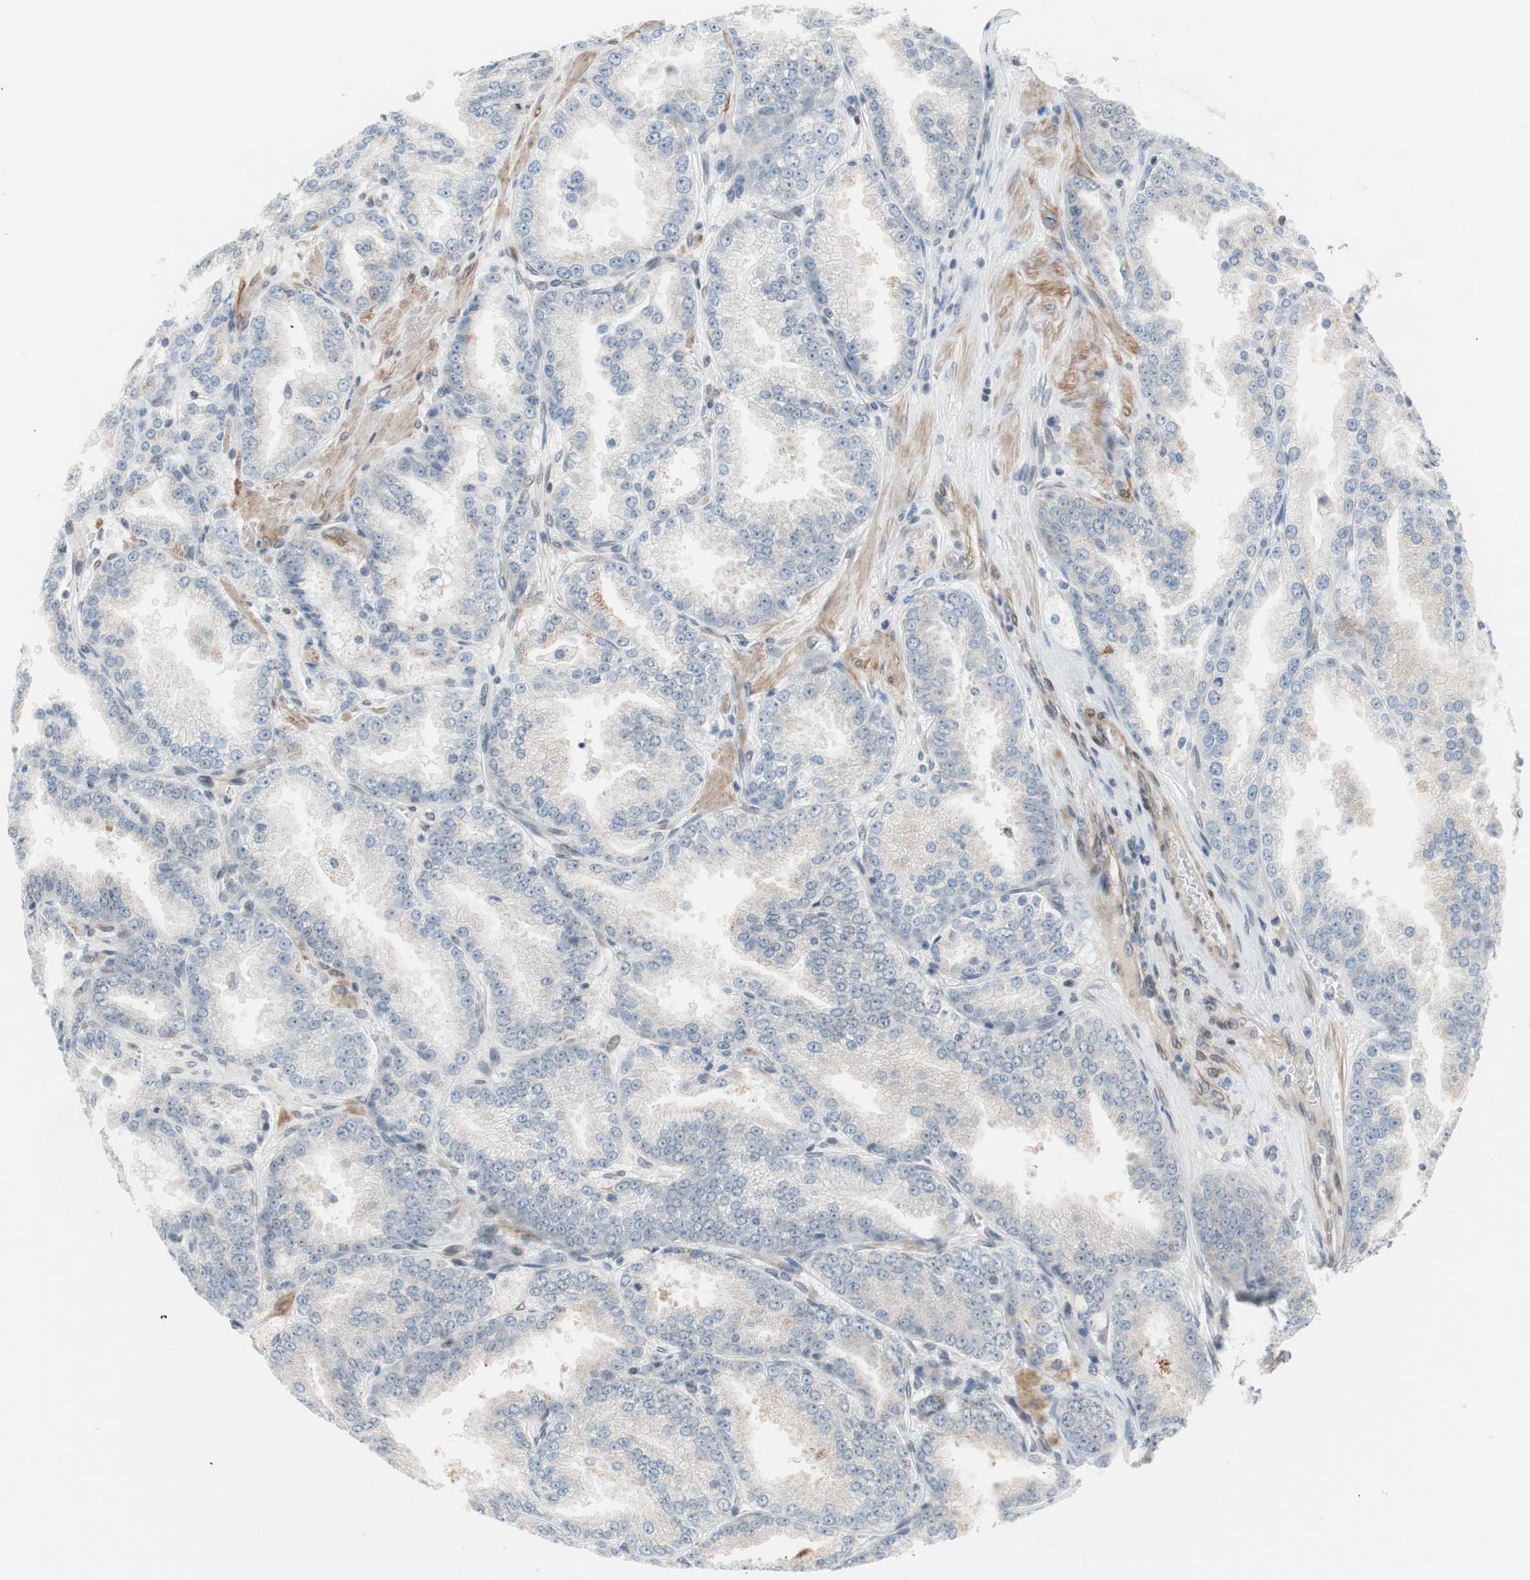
{"staining": {"intensity": "negative", "quantity": "none", "location": "none"}, "tissue": "prostate cancer", "cell_type": "Tumor cells", "image_type": "cancer", "snomed": [{"axis": "morphology", "description": "Adenocarcinoma, High grade"}, {"axis": "topography", "description": "Prostate"}], "caption": "Prostate high-grade adenocarcinoma was stained to show a protein in brown. There is no significant staining in tumor cells. (Stains: DAB immunohistochemistry with hematoxylin counter stain, Microscopy: brightfield microscopy at high magnification).", "gene": "ARNT2", "patient": {"sex": "male", "age": 61}}